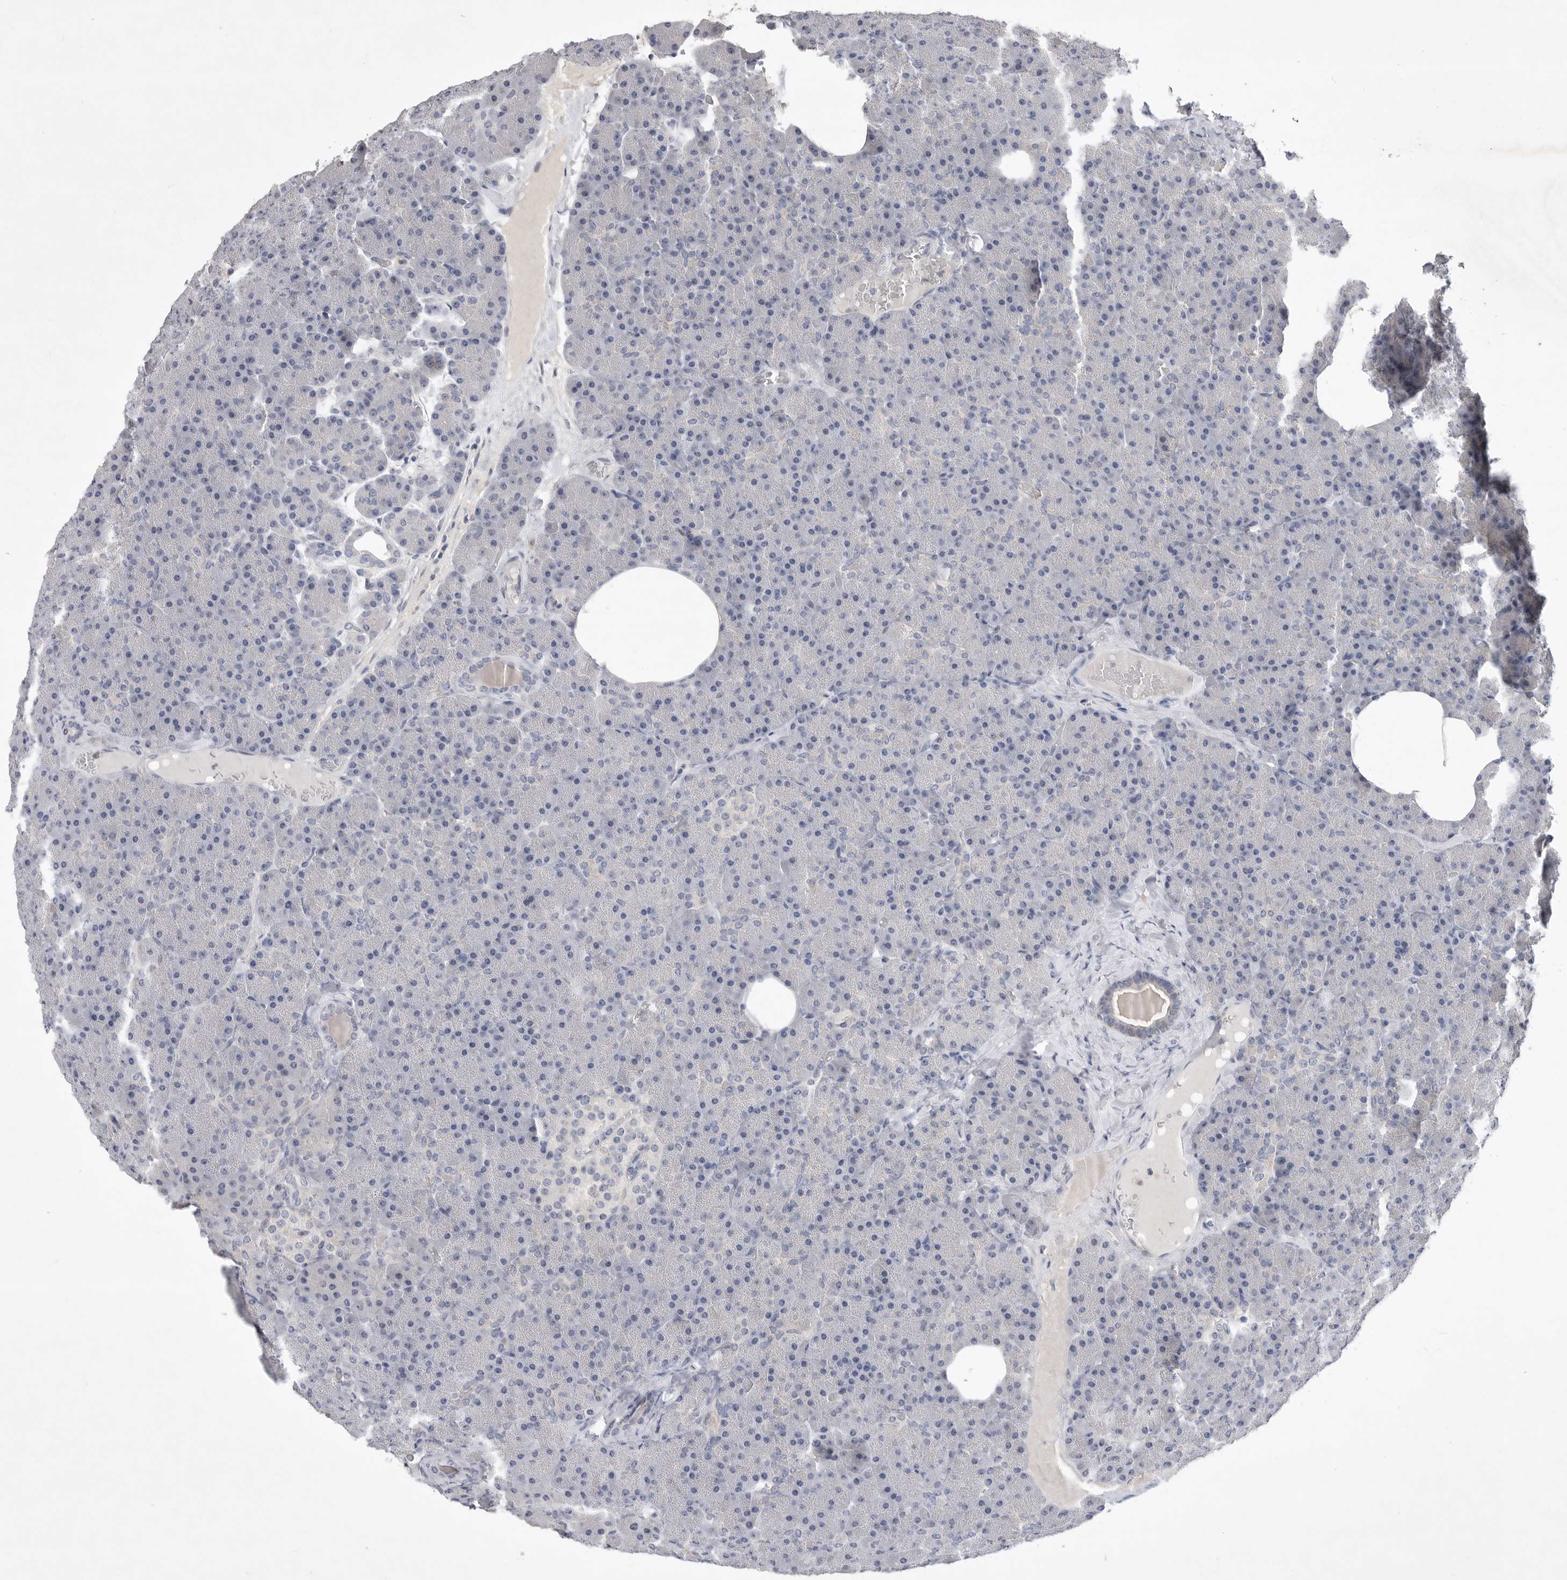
{"staining": {"intensity": "negative", "quantity": "none", "location": "none"}, "tissue": "pancreas", "cell_type": "Exocrine glandular cells", "image_type": "normal", "snomed": [{"axis": "morphology", "description": "Normal tissue, NOS"}, {"axis": "morphology", "description": "Carcinoid, malignant, NOS"}, {"axis": "topography", "description": "Pancreas"}], "caption": "The photomicrograph demonstrates no significant staining in exocrine glandular cells of pancreas. (DAB immunohistochemistry (IHC) visualized using brightfield microscopy, high magnification).", "gene": "ITGAD", "patient": {"sex": "female", "age": 35}}